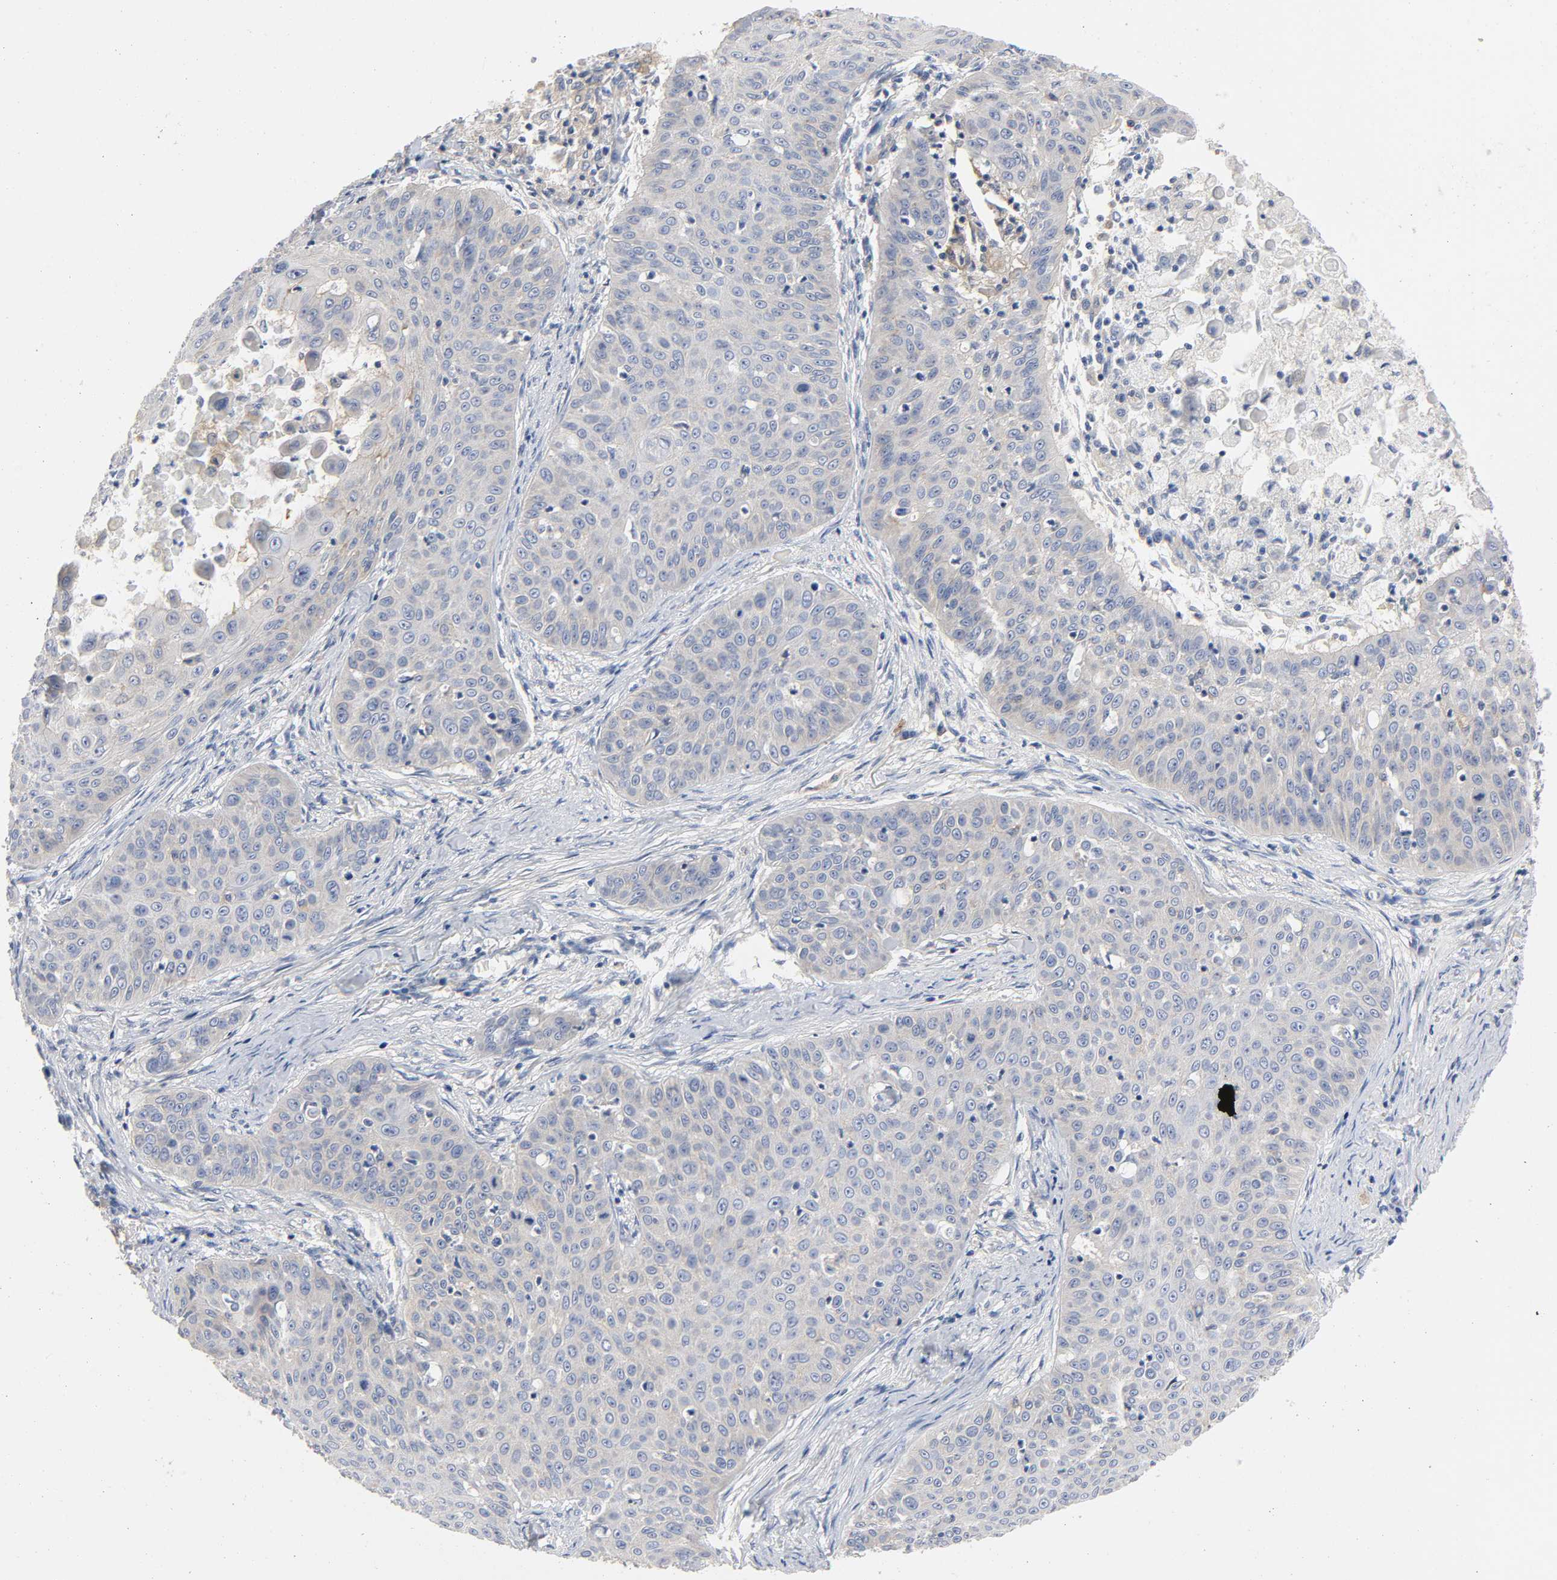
{"staining": {"intensity": "negative", "quantity": "none", "location": "none"}, "tissue": "skin cancer", "cell_type": "Tumor cells", "image_type": "cancer", "snomed": [{"axis": "morphology", "description": "Squamous cell carcinoma, NOS"}, {"axis": "topography", "description": "Skin"}], "caption": "IHC histopathology image of neoplastic tissue: skin cancer (squamous cell carcinoma) stained with DAB (3,3'-diaminobenzidine) reveals no significant protein staining in tumor cells. (DAB (3,3'-diaminobenzidine) immunohistochemistry with hematoxylin counter stain).", "gene": "SRC", "patient": {"sex": "male", "age": 82}}